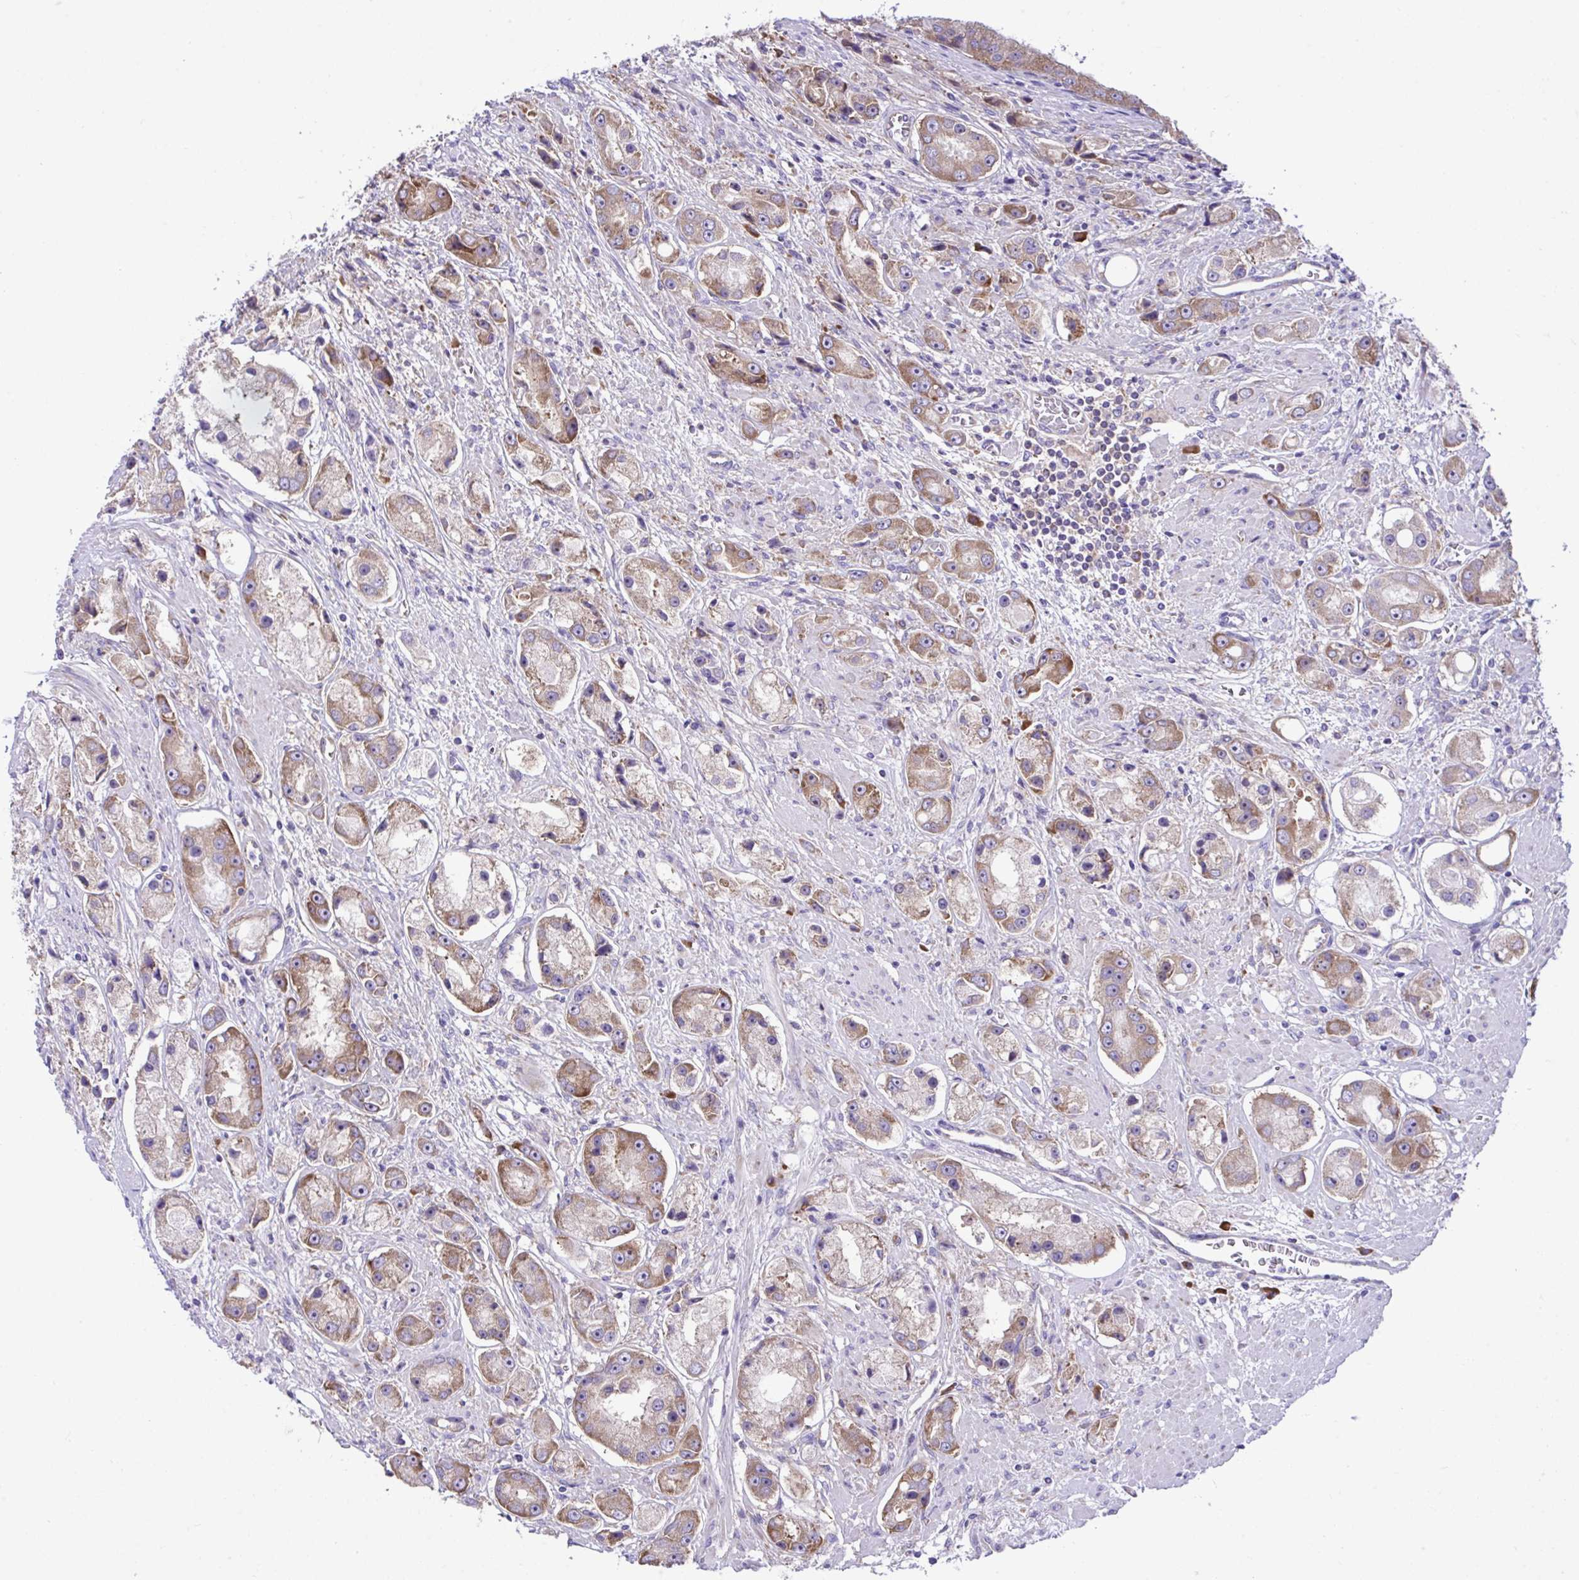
{"staining": {"intensity": "moderate", "quantity": "25%-75%", "location": "cytoplasmic/membranous"}, "tissue": "prostate cancer", "cell_type": "Tumor cells", "image_type": "cancer", "snomed": [{"axis": "morphology", "description": "Adenocarcinoma, High grade"}, {"axis": "topography", "description": "Prostate"}], "caption": "An image of human prostate cancer (high-grade adenocarcinoma) stained for a protein shows moderate cytoplasmic/membranous brown staining in tumor cells. (DAB (3,3'-diaminobenzidine) IHC with brightfield microscopy, high magnification).", "gene": "RPL7", "patient": {"sex": "male", "age": 67}}